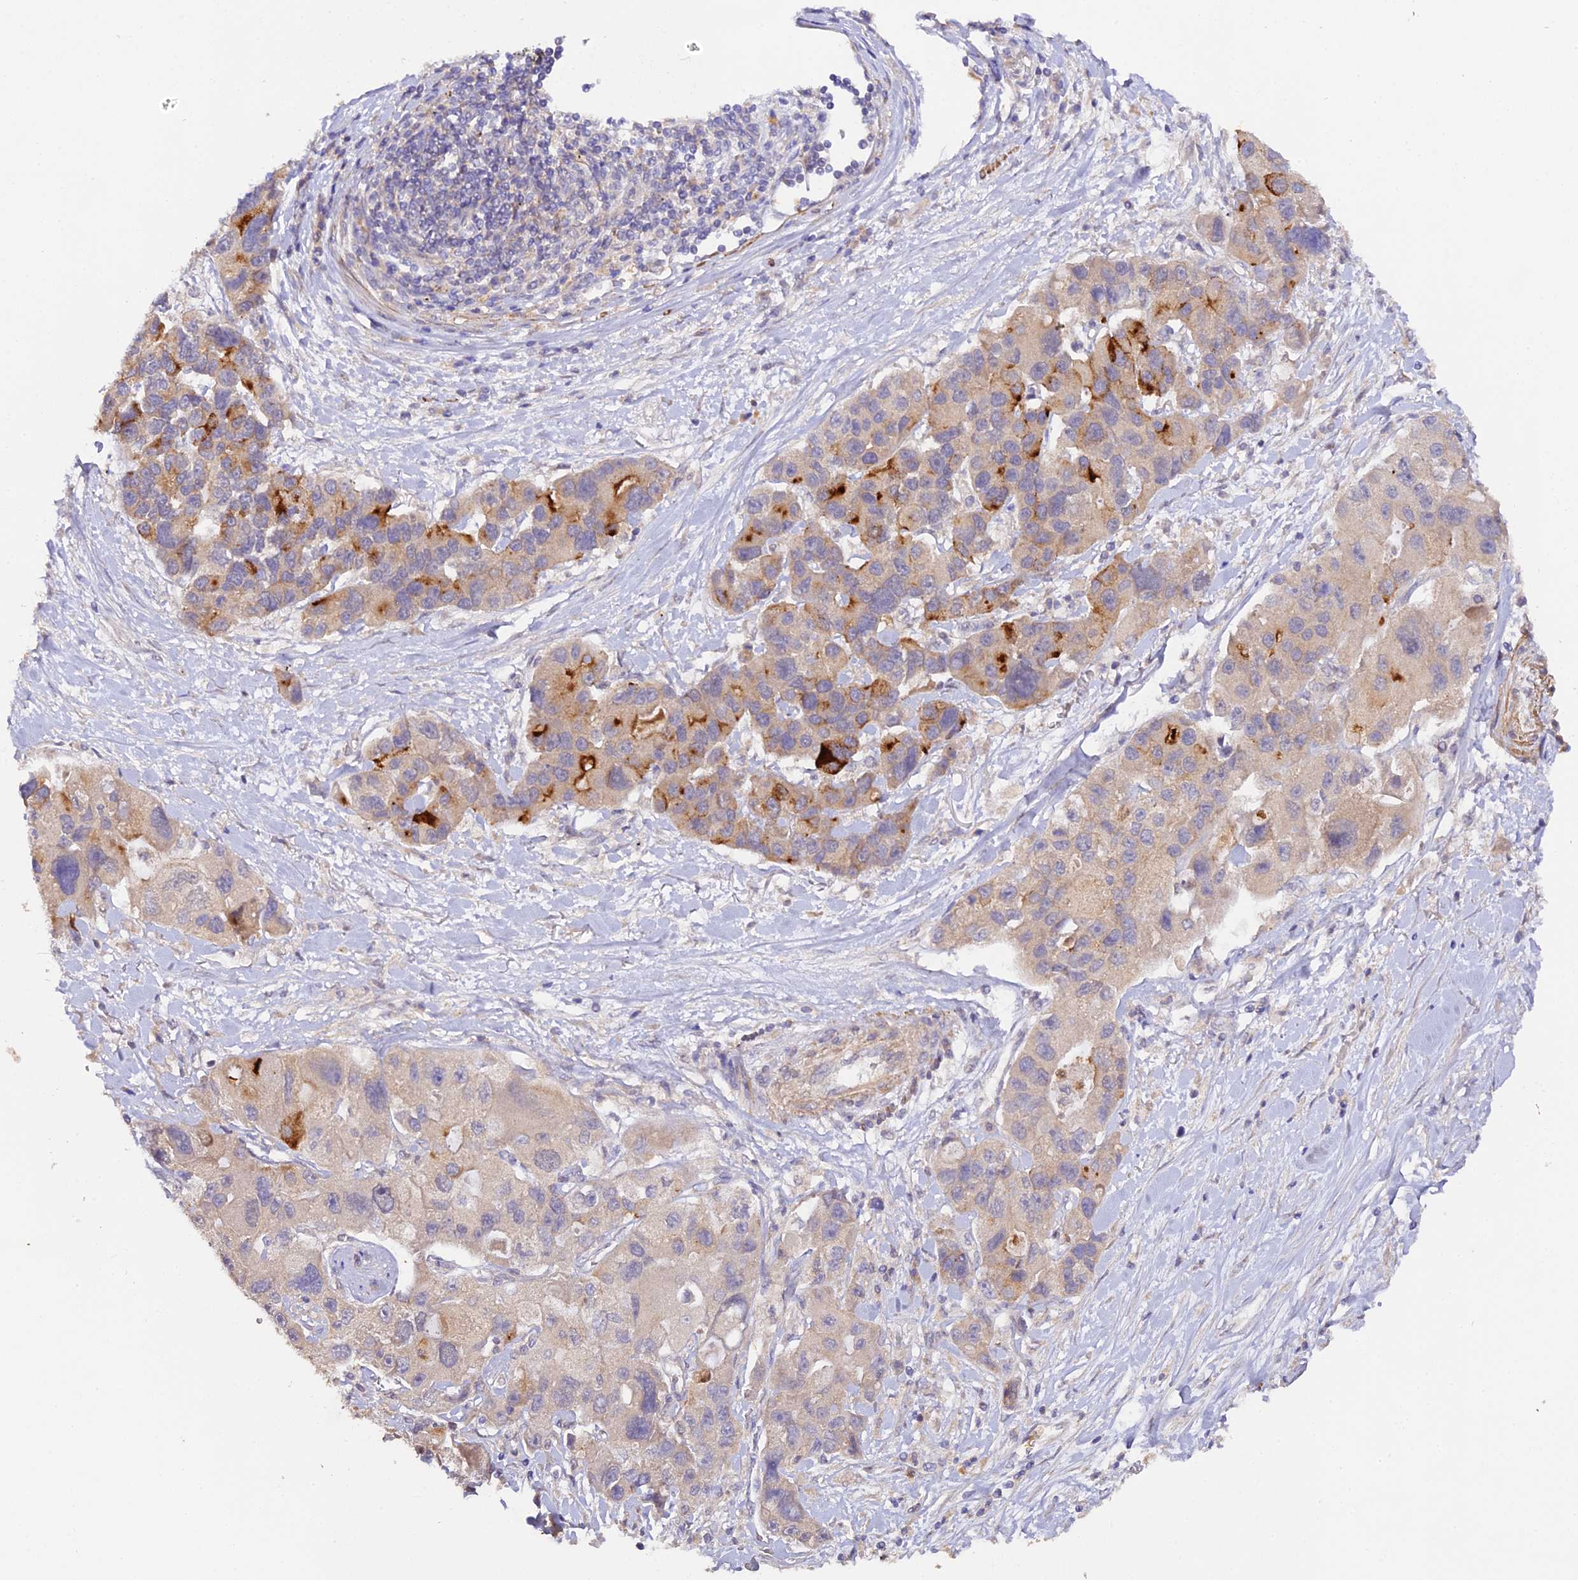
{"staining": {"intensity": "strong", "quantity": "<25%", "location": "cytoplasmic/membranous"}, "tissue": "lung cancer", "cell_type": "Tumor cells", "image_type": "cancer", "snomed": [{"axis": "morphology", "description": "Adenocarcinoma, NOS"}, {"axis": "topography", "description": "Lung"}], "caption": "Strong cytoplasmic/membranous staining is present in about <25% of tumor cells in lung adenocarcinoma.", "gene": "TRIM26", "patient": {"sex": "female", "age": 54}}